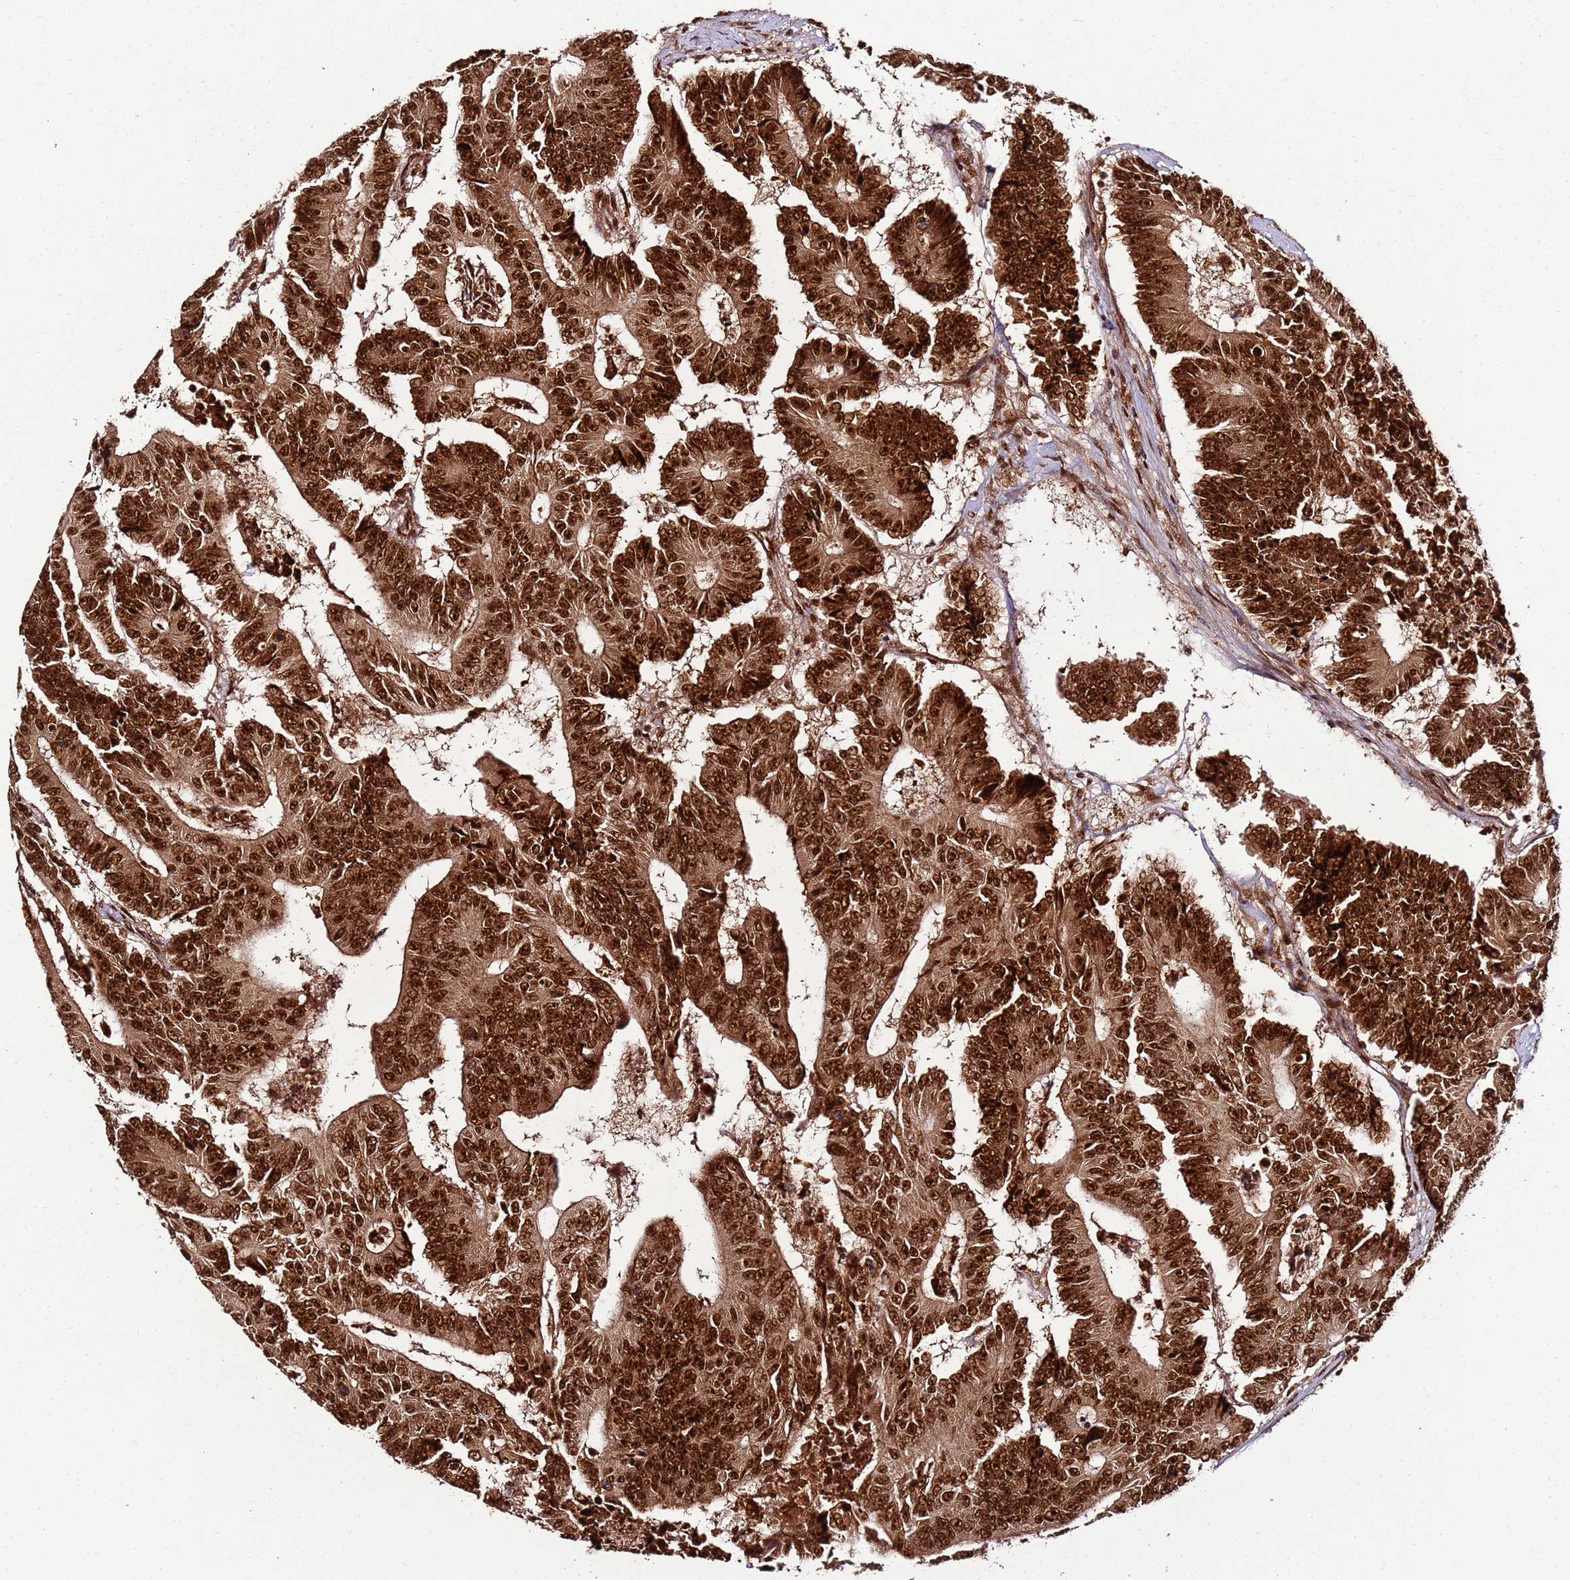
{"staining": {"intensity": "strong", "quantity": ">75%", "location": "cytoplasmic/membranous,nuclear"}, "tissue": "colorectal cancer", "cell_type": "Tumor cells", "image_type": "cancer", "snomed": [{"axis": "morphology", "description": "Adenocarcinoma, NOS"}, {"axis": "topography", "description": "Colon"}], "caption": "The image demonstrates a brown stain indicating the presence of a protein in the cytoplasmic/membranous and nuclear of tumor cells in colorectal cancer (adenocarcinoma).", "gene": "XRN2", "patient": {"sex": "male", "age": 83}}